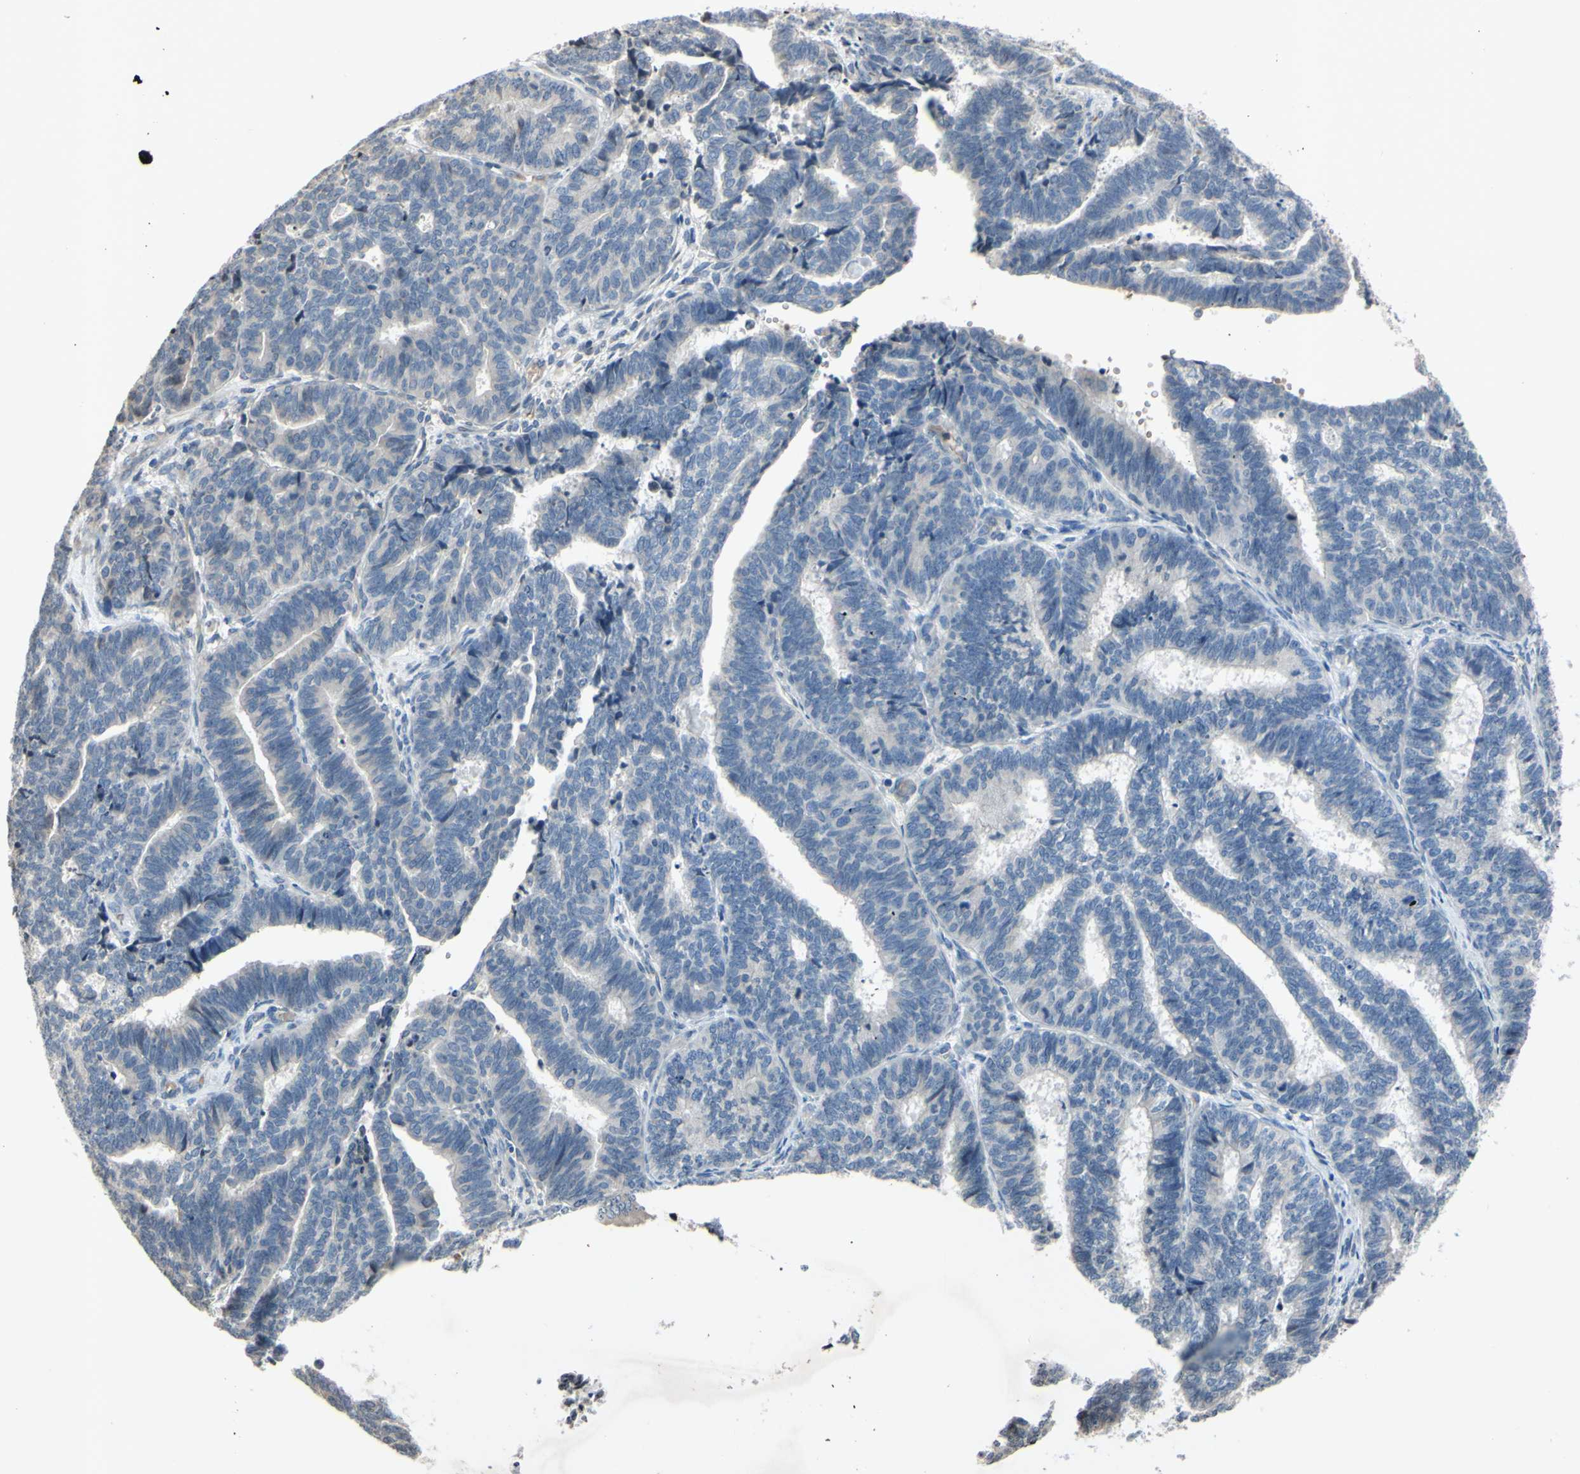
{"staining": {"intensity": "negative", "quantity": "none", "location": "none"}, "tissue": "endometrial cancer", "cell_type": "Tumor cells", "image_type": "cancer", "snomed": [{"axis": "morphology", "description": "Adenocarcinoma, NOS"}, {"axis": "topography", "description": "Endometrium"}], "caption": "This is an IHC histopathology image of human adenocarcinoma (endometrial). There is no positivity in tumor cells.", "gene": "ARG1", "patient": {"sex": "female", "age": 70}}